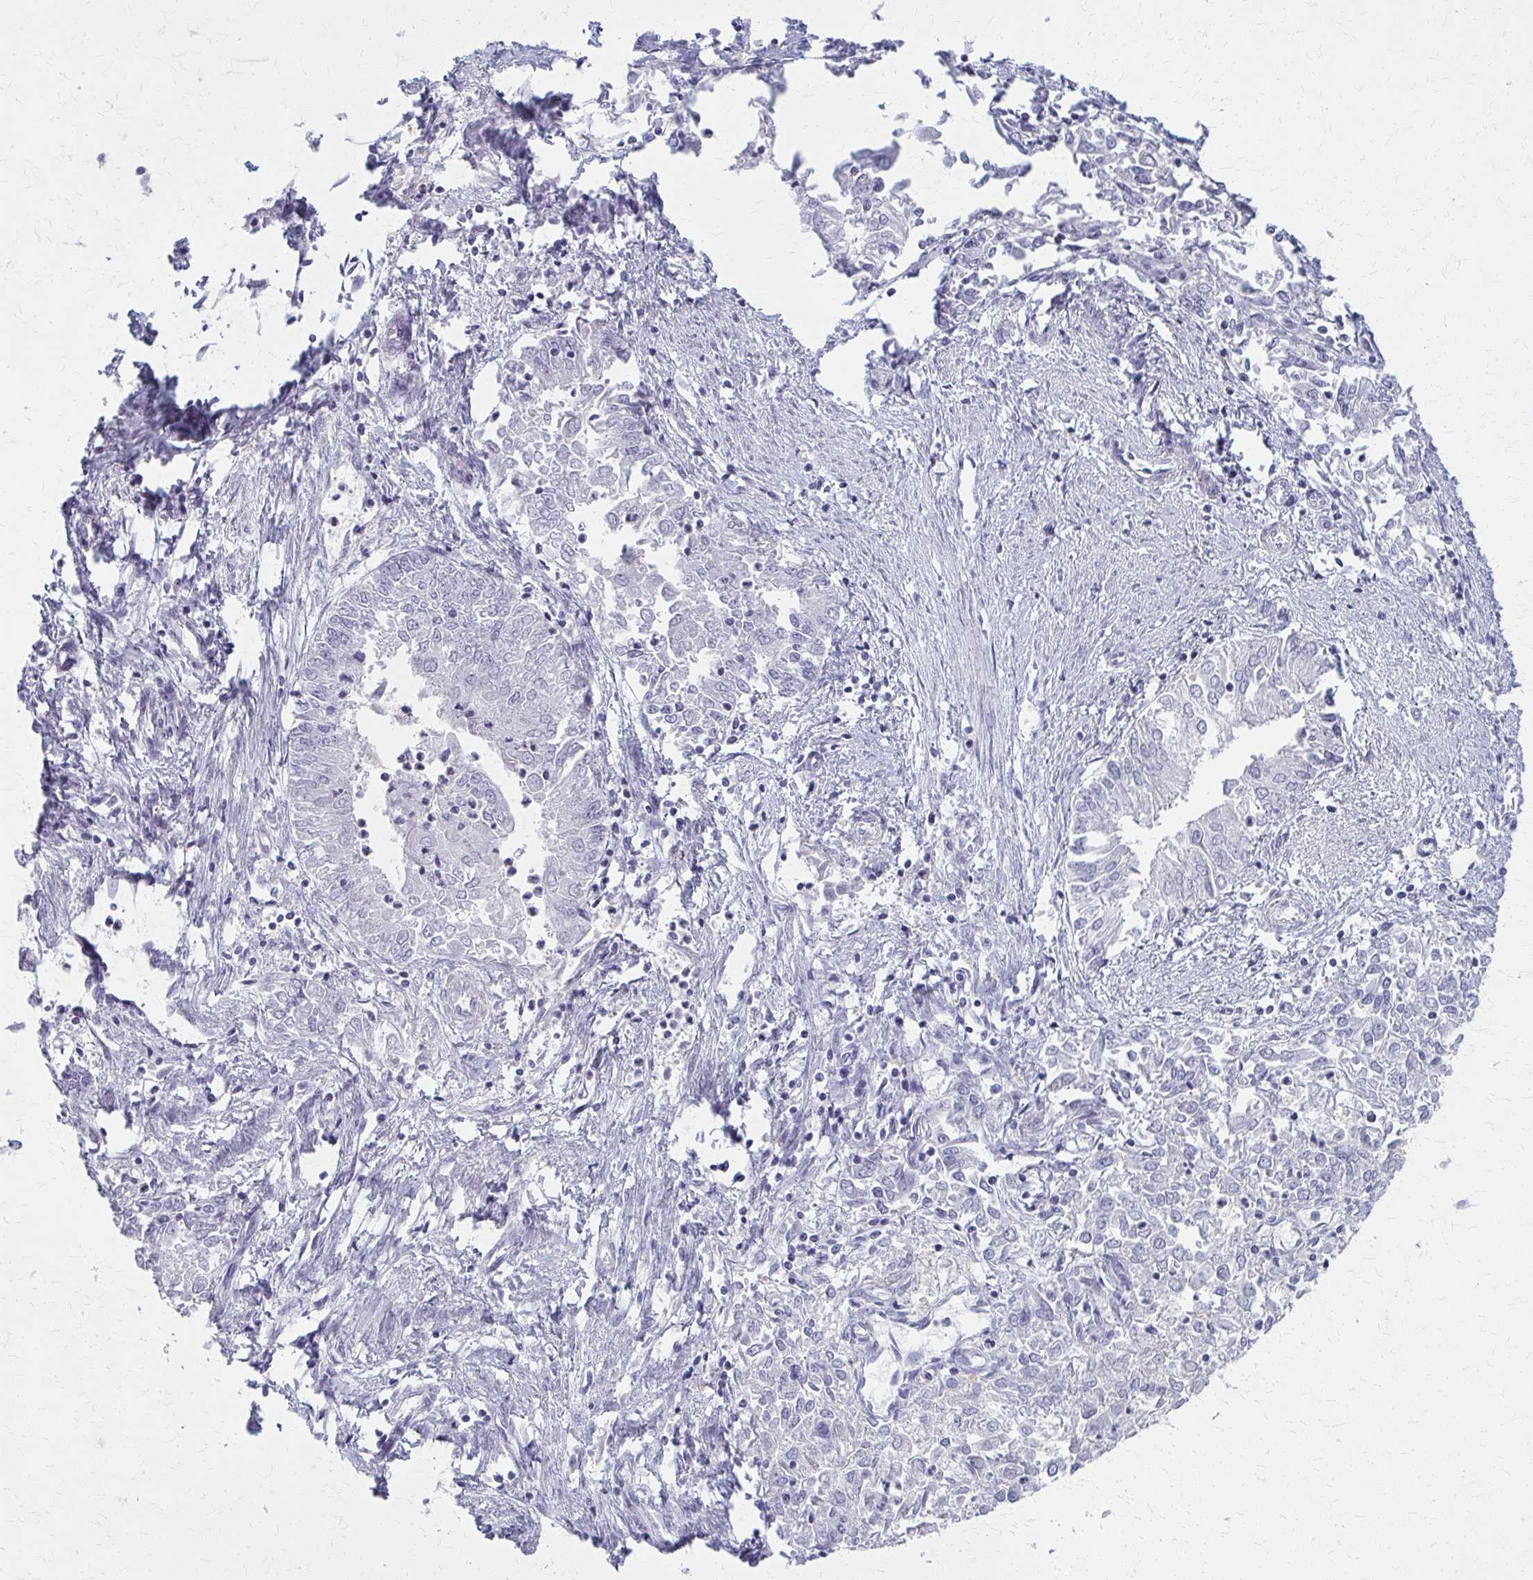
{"staining": {"intensity": "negative", "quantity": "none", "location": "none"}, "tissue": "endometrial cancer", "cell_type": "Tumor cells", "image_type": "cancer", "snomed": [{"axis": "morphology", "description": "Adenocarcinoma, NOS"}, {"axis": "topography", "description": "Endometrium"}], "caption": "A photomicrograph of human endometrial cancer is negative for staining in tumor cells.", "gene": "CASQ2", "patient": {"sex": "female", "age": 57}}